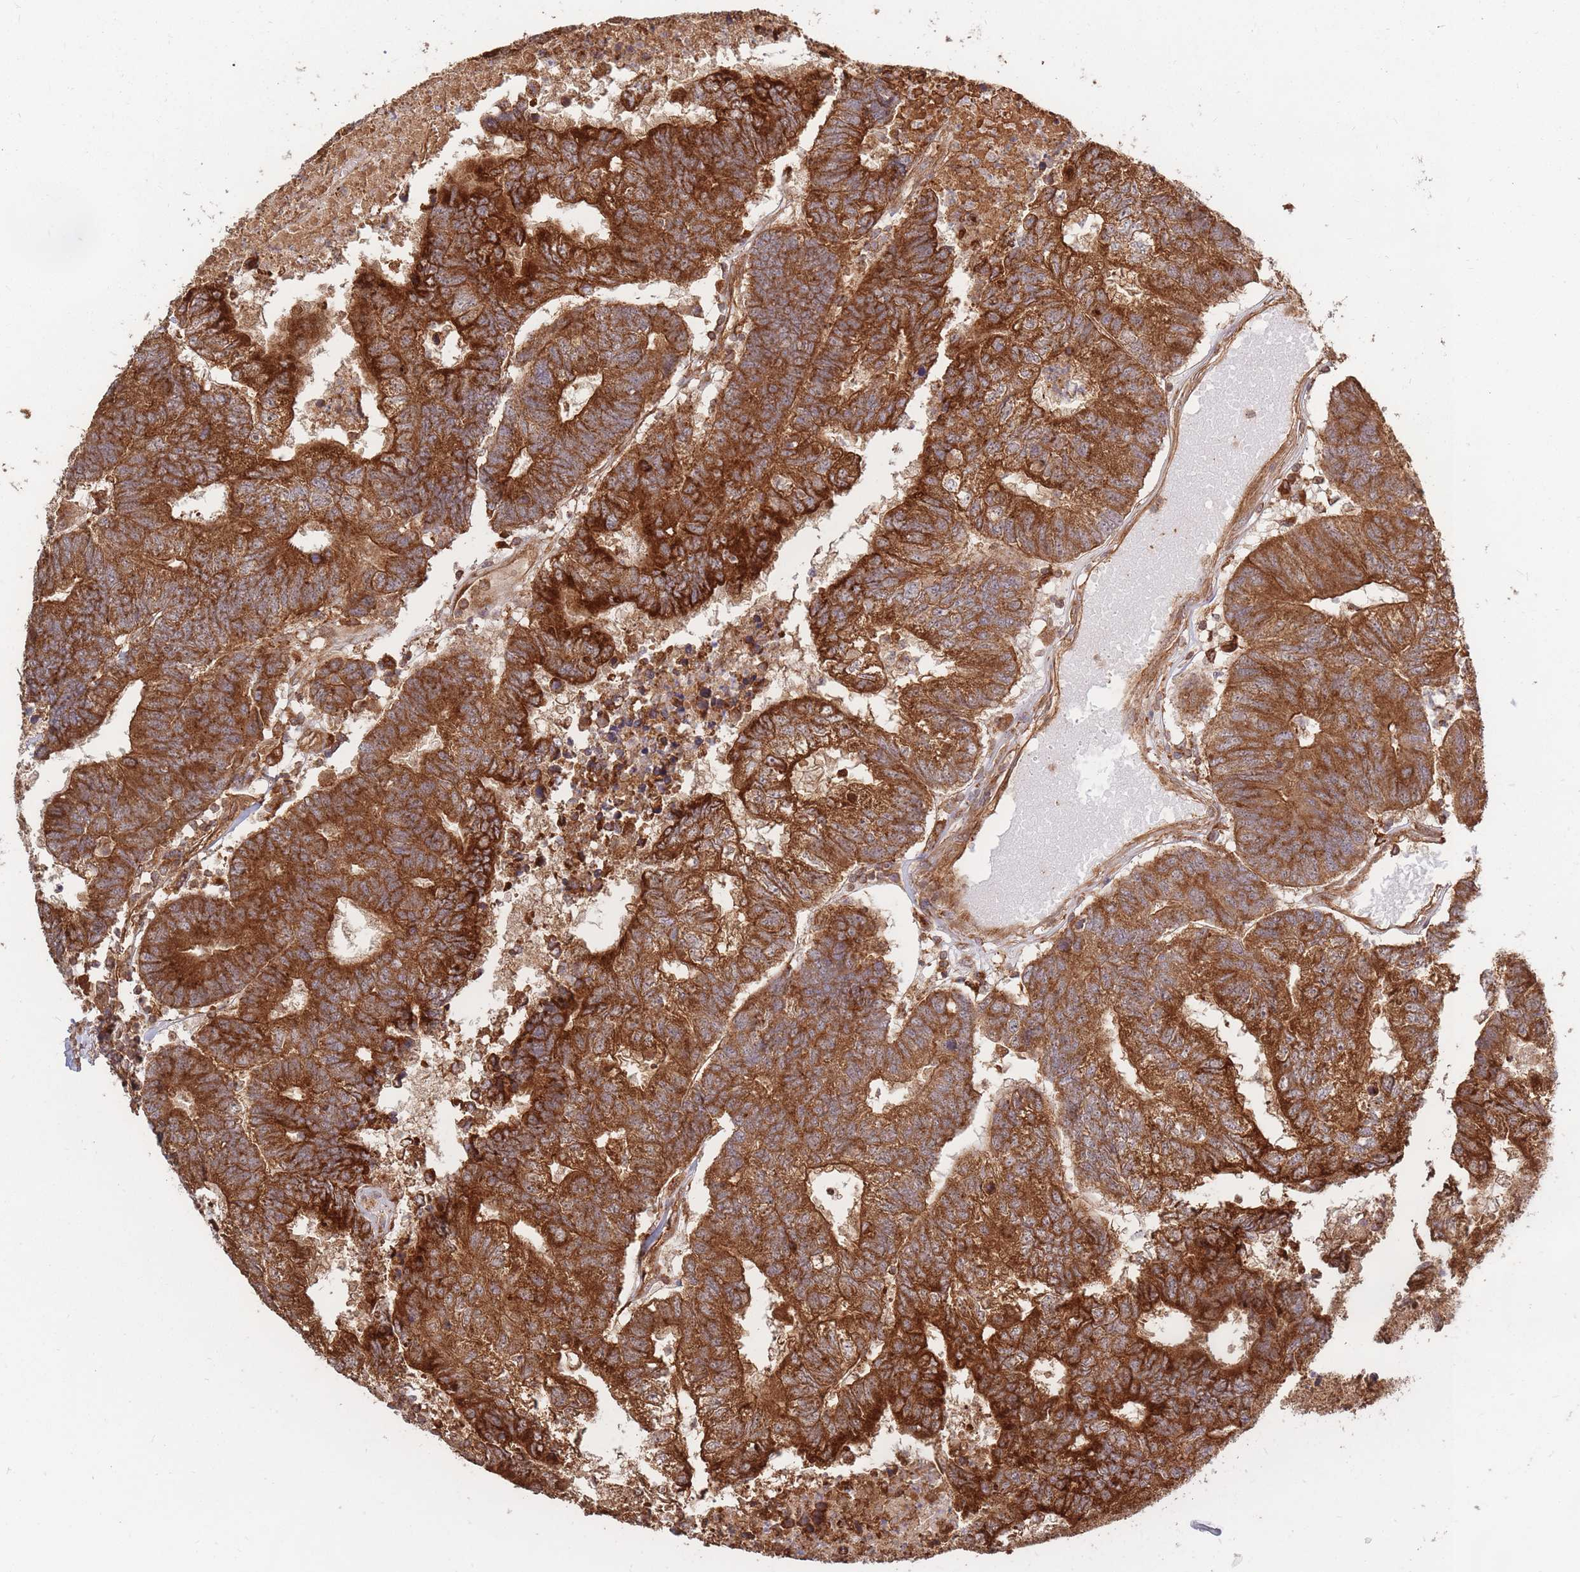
{"staining": {"intensity": "strong", "quantity": ">75%", "location": "cytoplasmic/membranous"}, "tissue": "colorectal cancer", "cell_type": "Tumor cells", "image_type": "cancer", "snomed": [{"axis": "morphology", "description": "Adenocarcinoma, NOS"}, {"axis": "topography", "description": "Colon"}], "caption": "An immunohistochemistry photomicrograph of neoplastic tissue is shown. Protein staining in brown shows strong cytoplasmic/membranous positivity in colorectal cancer within tumor cells. Immunohistochemistry (ihc) stains the protein in brown and the nuclei are stained blue.", "gene": "RASSF2", "patient": {"sex": "female", "age": 48}}